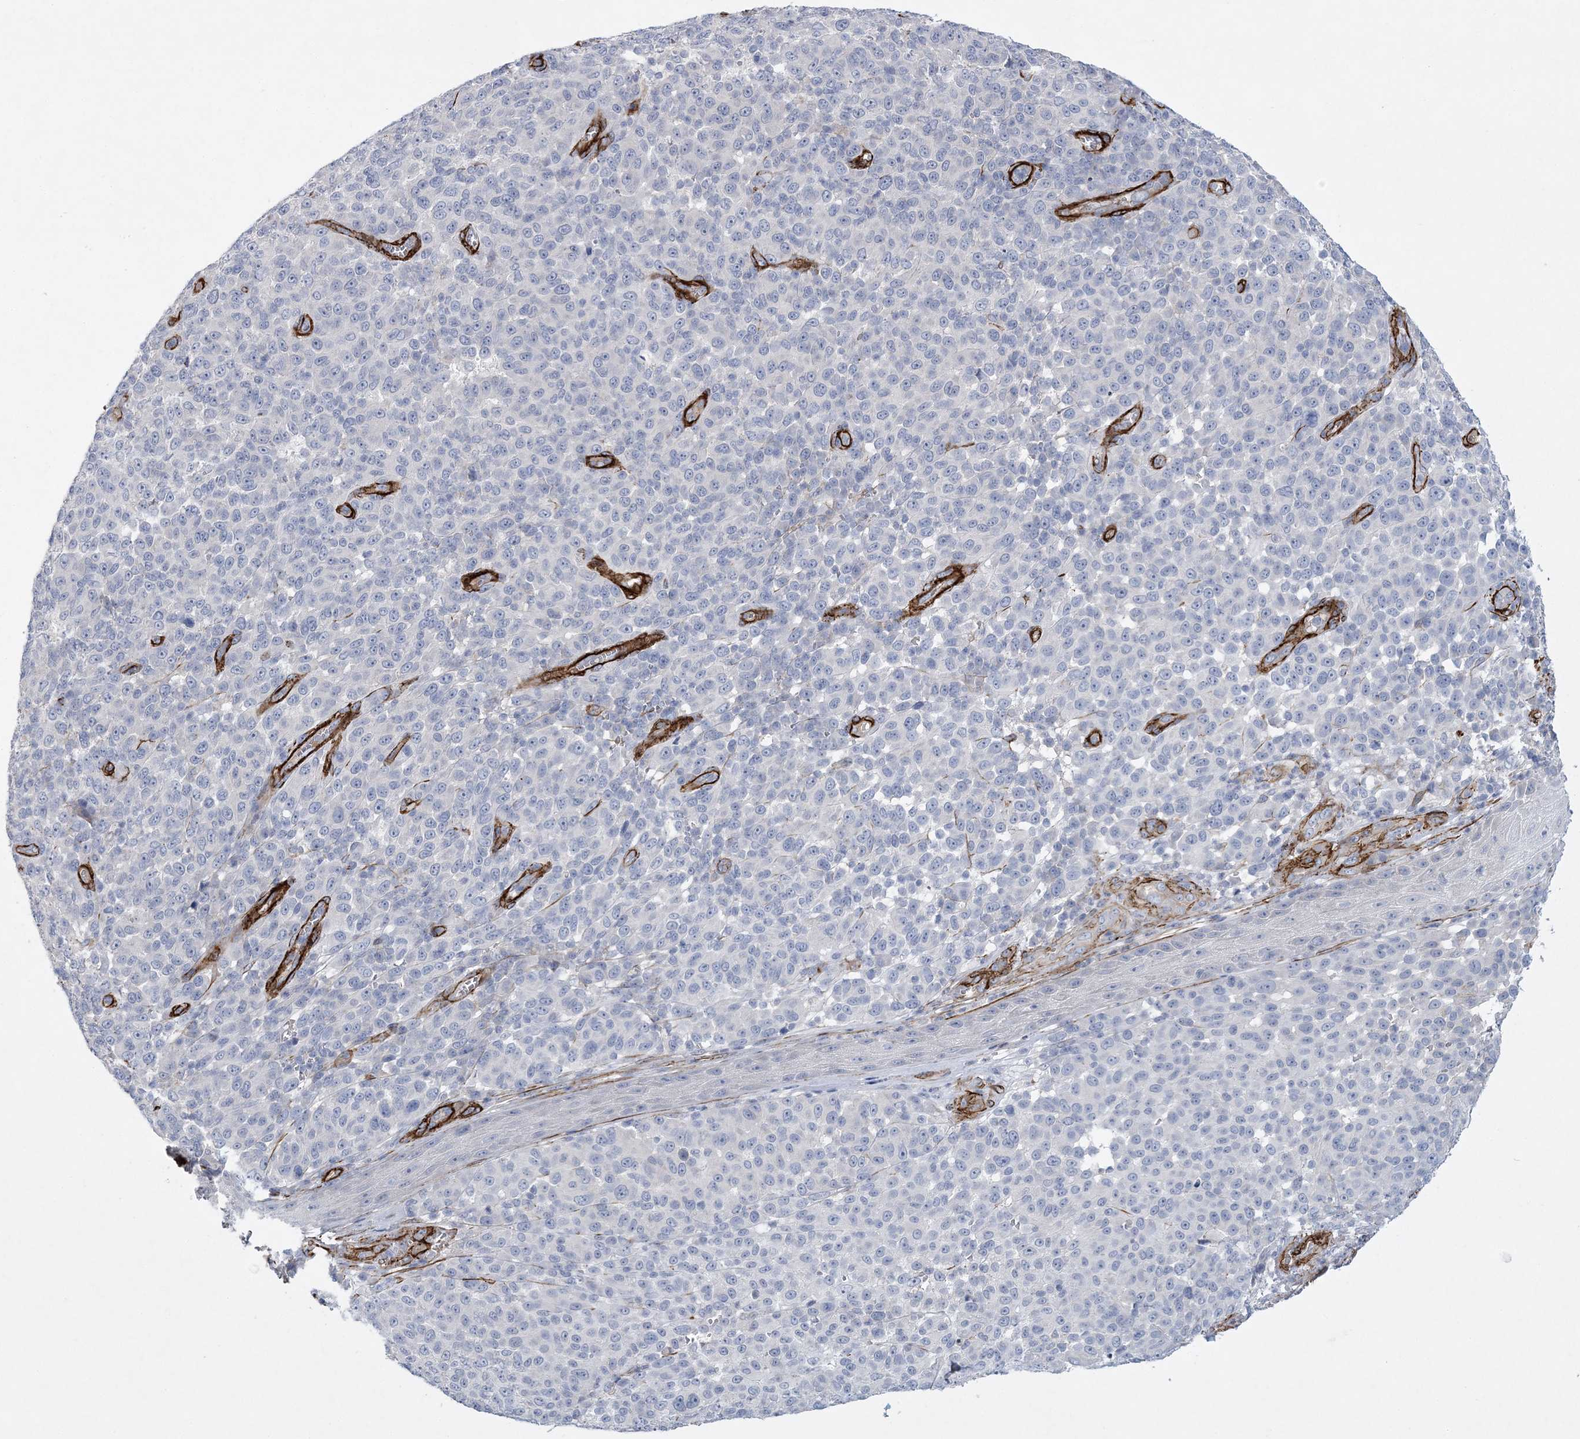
{"staining": {"intensity": "negative", "quantity": "none", "location": "none"}, "tissue": "melanoma", "cell_type": "Tumor cells", "image_type": "cancer", "snomed": [{"axis": "morphology", "description": "Malignant melanoma, NOS"}, {"axis": "topography", "description": "Skin"}], "caption": "DAB (3,3'-diaminobenzidine) immunohistochemical staining of human malignant melanoma shows no significant staining in tumor cells.", "gene": "ARSJ", "patient": {"sex": "male", "age": 49}}